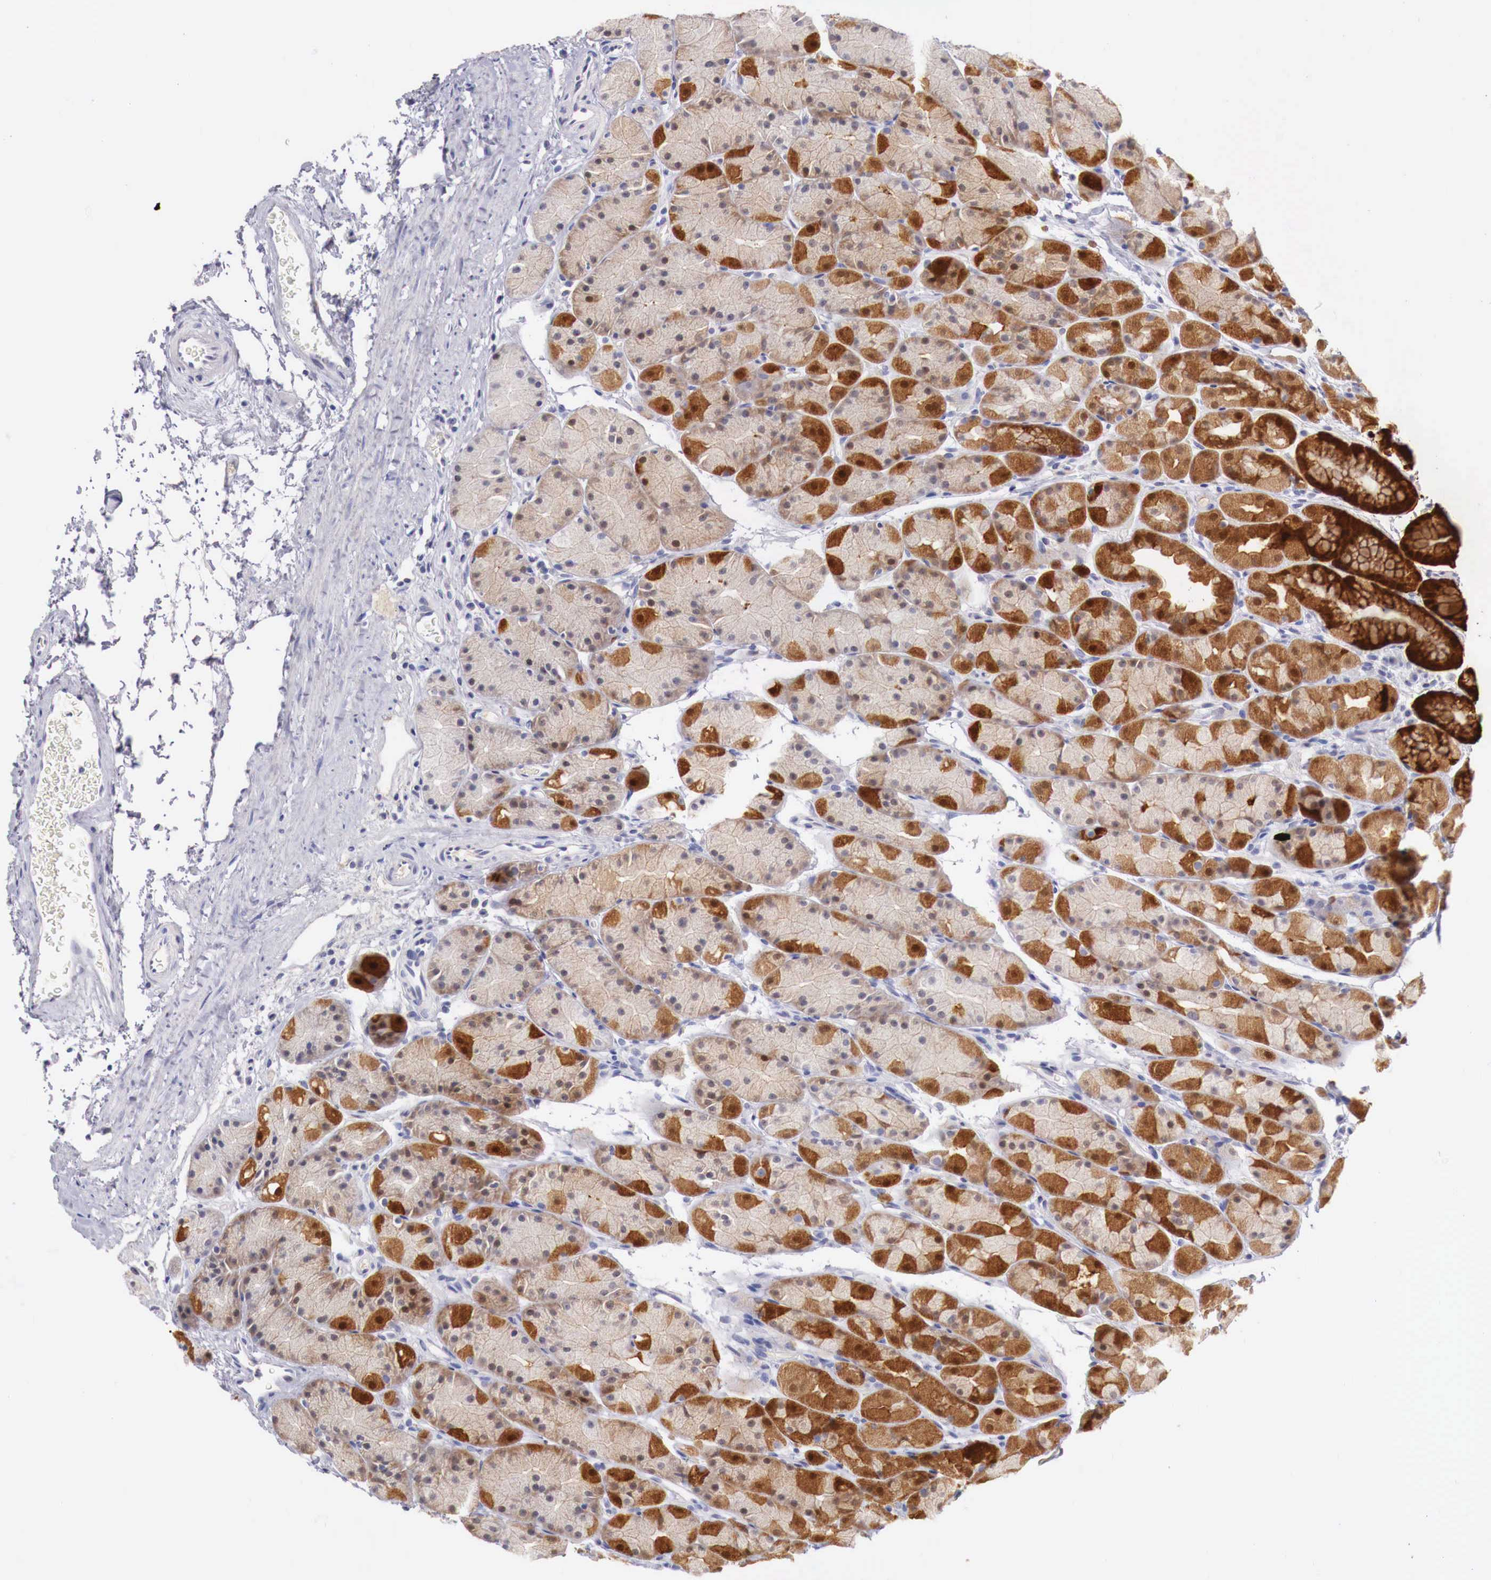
{"staining": {"intensity": "strong", "quantity": "25%-75%", "location": "cytoplasmic/membranous,nuclear"}, "tissue": "stomach", "cell_type": "Glandular cells", "image_type": "normal", "snomed": [{"axis": "morphology", "description": "Adenocarcinoma, NOS"}, {"axis": "topography", "description": "Stomach, upper"}], "caption": "IHC (DAB (3,3'-diaminobenzidine)) staining of benign stomach reveals strong cytoplasmic/membranous,nuclear protein positivity in approximately 25%-75% of glandular cells.", "gene": "ITIH6", "patient": {"sex": "male", "age": 47}}